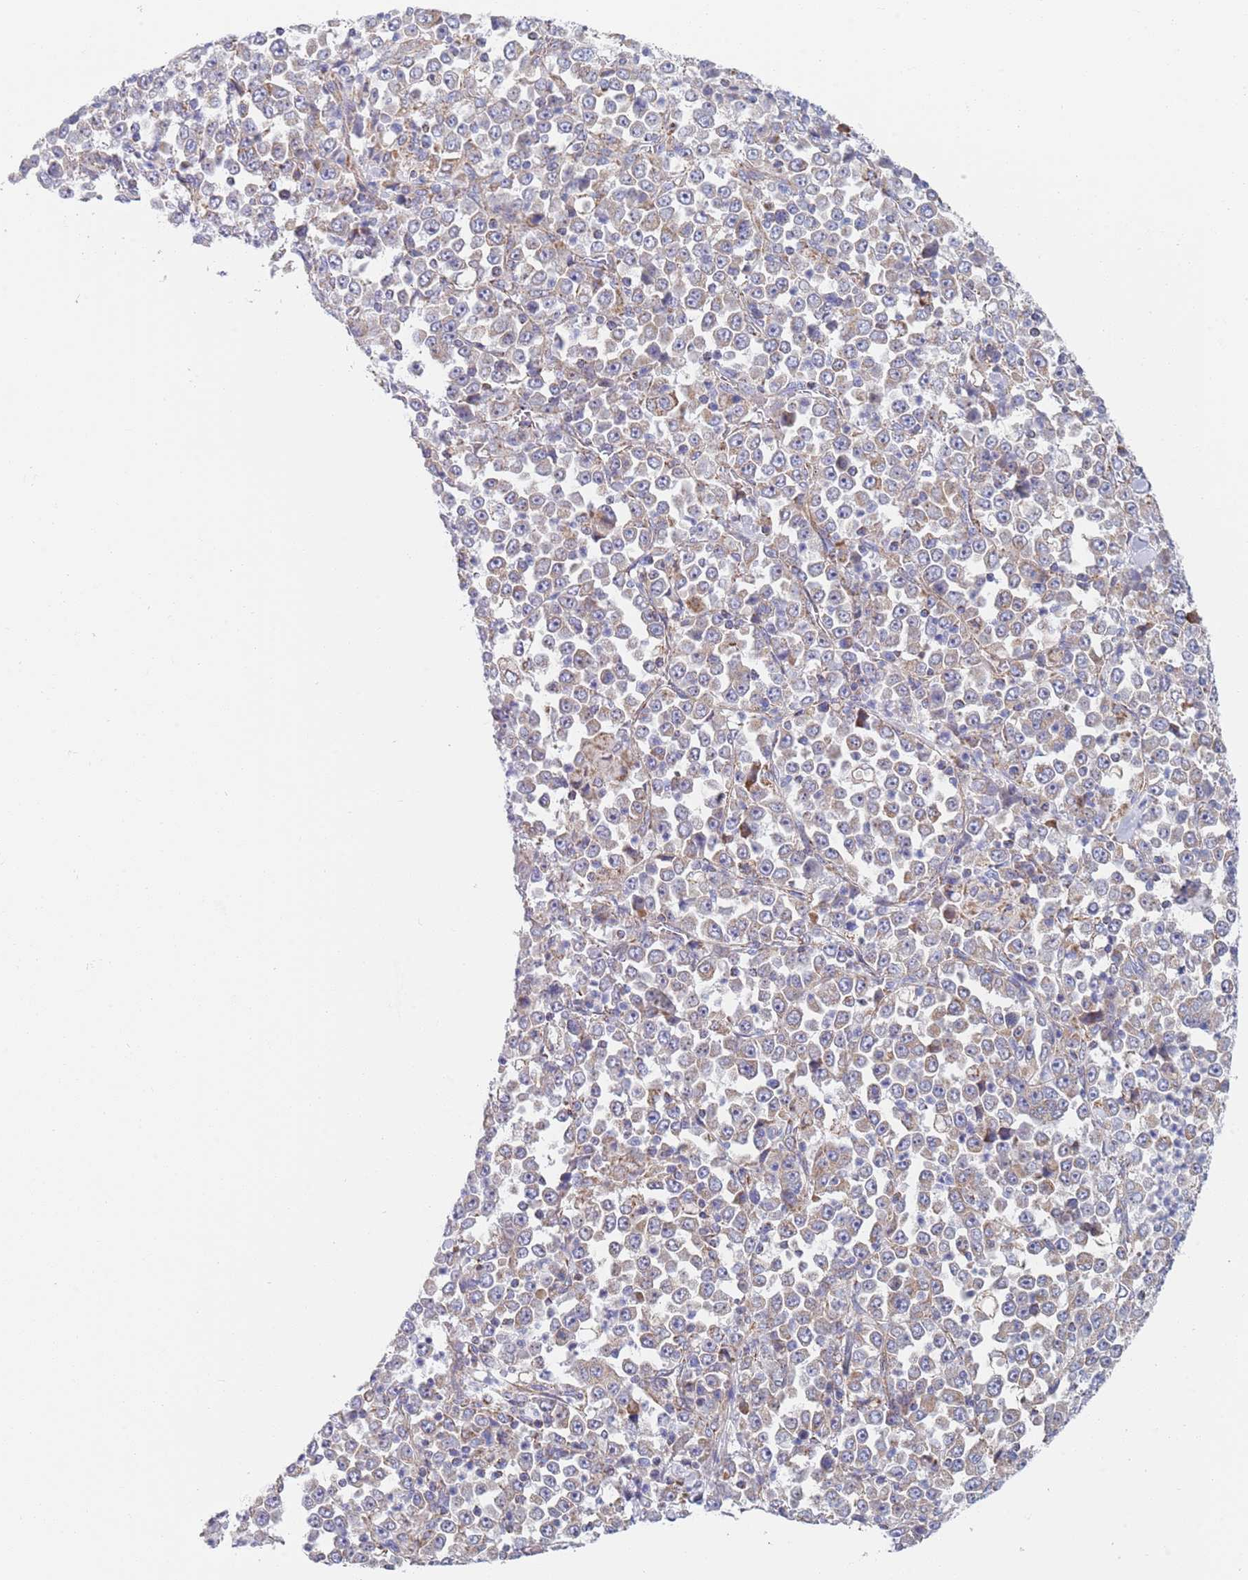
{"staining": {"intensity": "weak", "quantity": "<25%", "location": "cytoplasmic/membranous"}, "tissue": "stomach cancer", "cell_type": "Tumor cells", "image_type": "cancer", "snomed": [{"axis": "morphology", "description": "Normal tissue, NOS"}, {"axis": "morphology", "description": "Adenocarcinoma, NOS"}, {"axis": "topography", "description": "Stomach, upper"}, {"axis": "topography", "description": "Stomach"}], "caption": "IHC of stomach cancer (adenocarcinoma) displays no positivity in tumor cells.", "gene": "PWWP3A", "patient": {"sex": "male", "age": 59}}